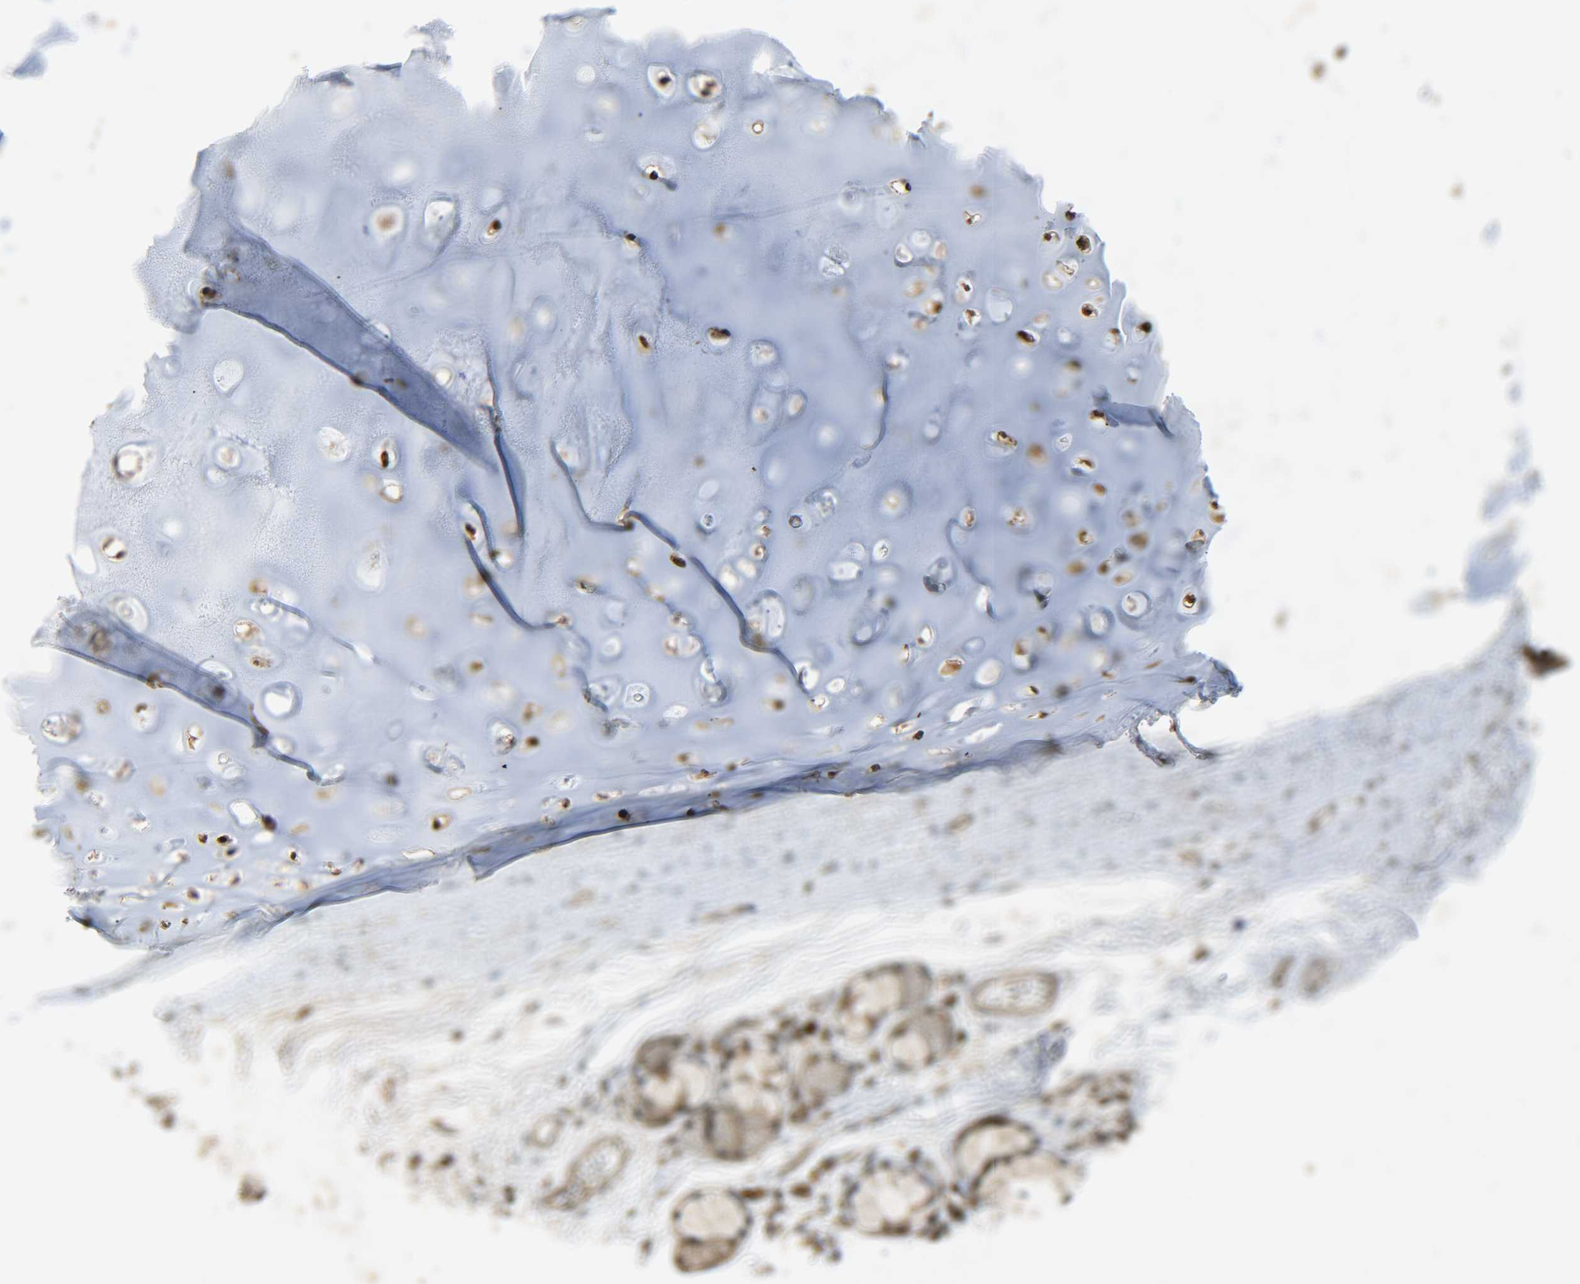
{"staining": {"intensity": "weak", "quantity": "25%-75%", "location": "cytoplasmic/membranous"}, "tissue": "adipose tissue", "cell_type": "Adipocytes", "image_type": "normal", "snomed": [{"axis": "morphology", "description": "Normal tissue, NOS"}, {"axis": "topography", "description": "Cartilage tissue"}, {"axis": "topography", "description": "Bronchus"}], "caption": "This is an image of IHC staining of normal adipose tissue, which shows weak staining in the cytoplasmic/membranous of adipocytes.", "gene": "PLK2", "patient": {"sex": "female", "age": 73}}